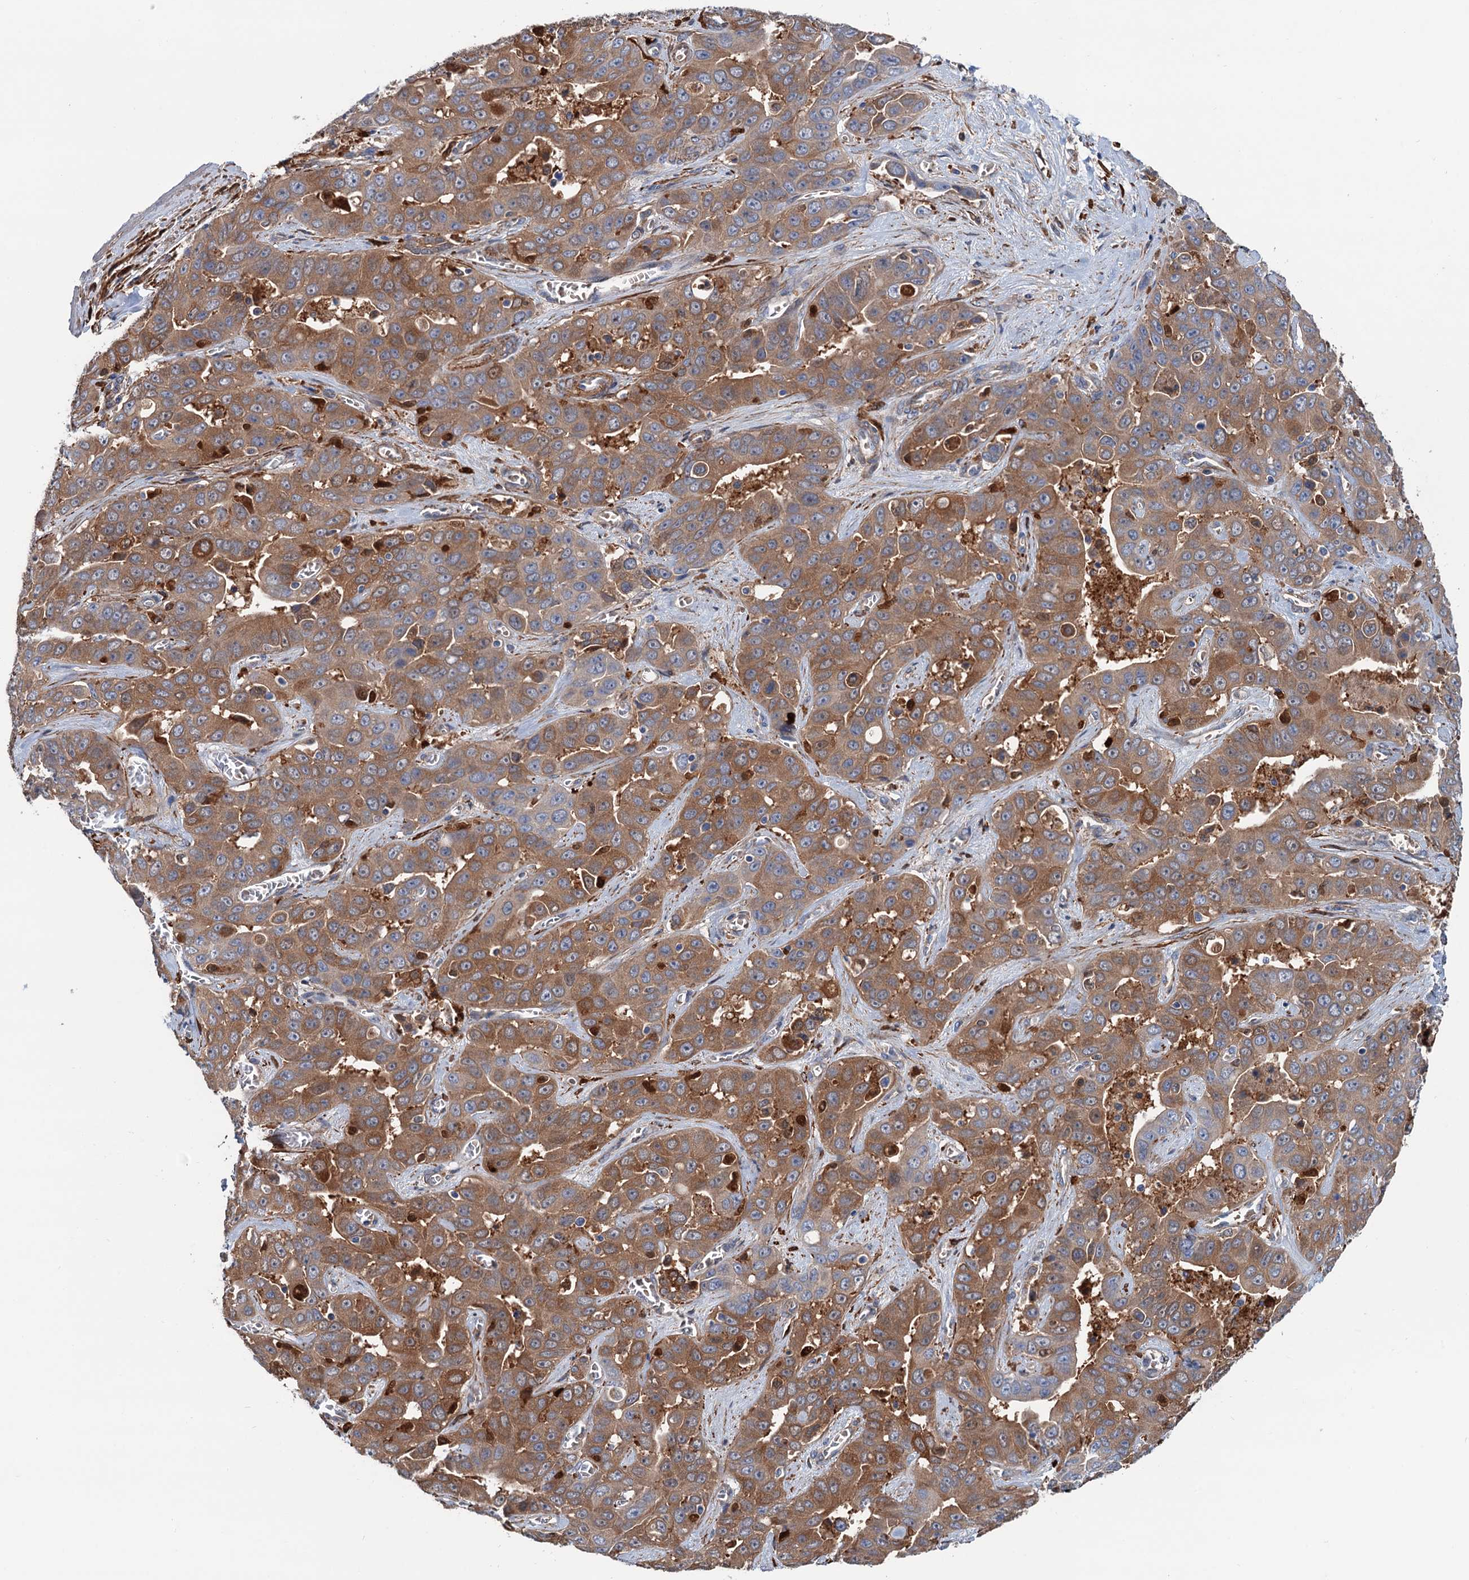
{"staining": {"intensity": "moderate", "quantity": ">75%", "location": "cytoplasmic/membranous"}, "tissue": "liver cancer", "cell_type": "Tumor cells", "image_type": "cancer", "snomed": [{"axis": "morphology", "description": "Cholangiocarcinoma"}, {"axis": "topography", "description": "Liver"}], "caption": "Protein staining demonstrates moderate cytoplasmic/membranous expression in about >75% of tumor cells in liver cancer (cholangiocarcinoma).", "gene": "CSTPP1", "patient": {"sex": "female", "age": 52}}